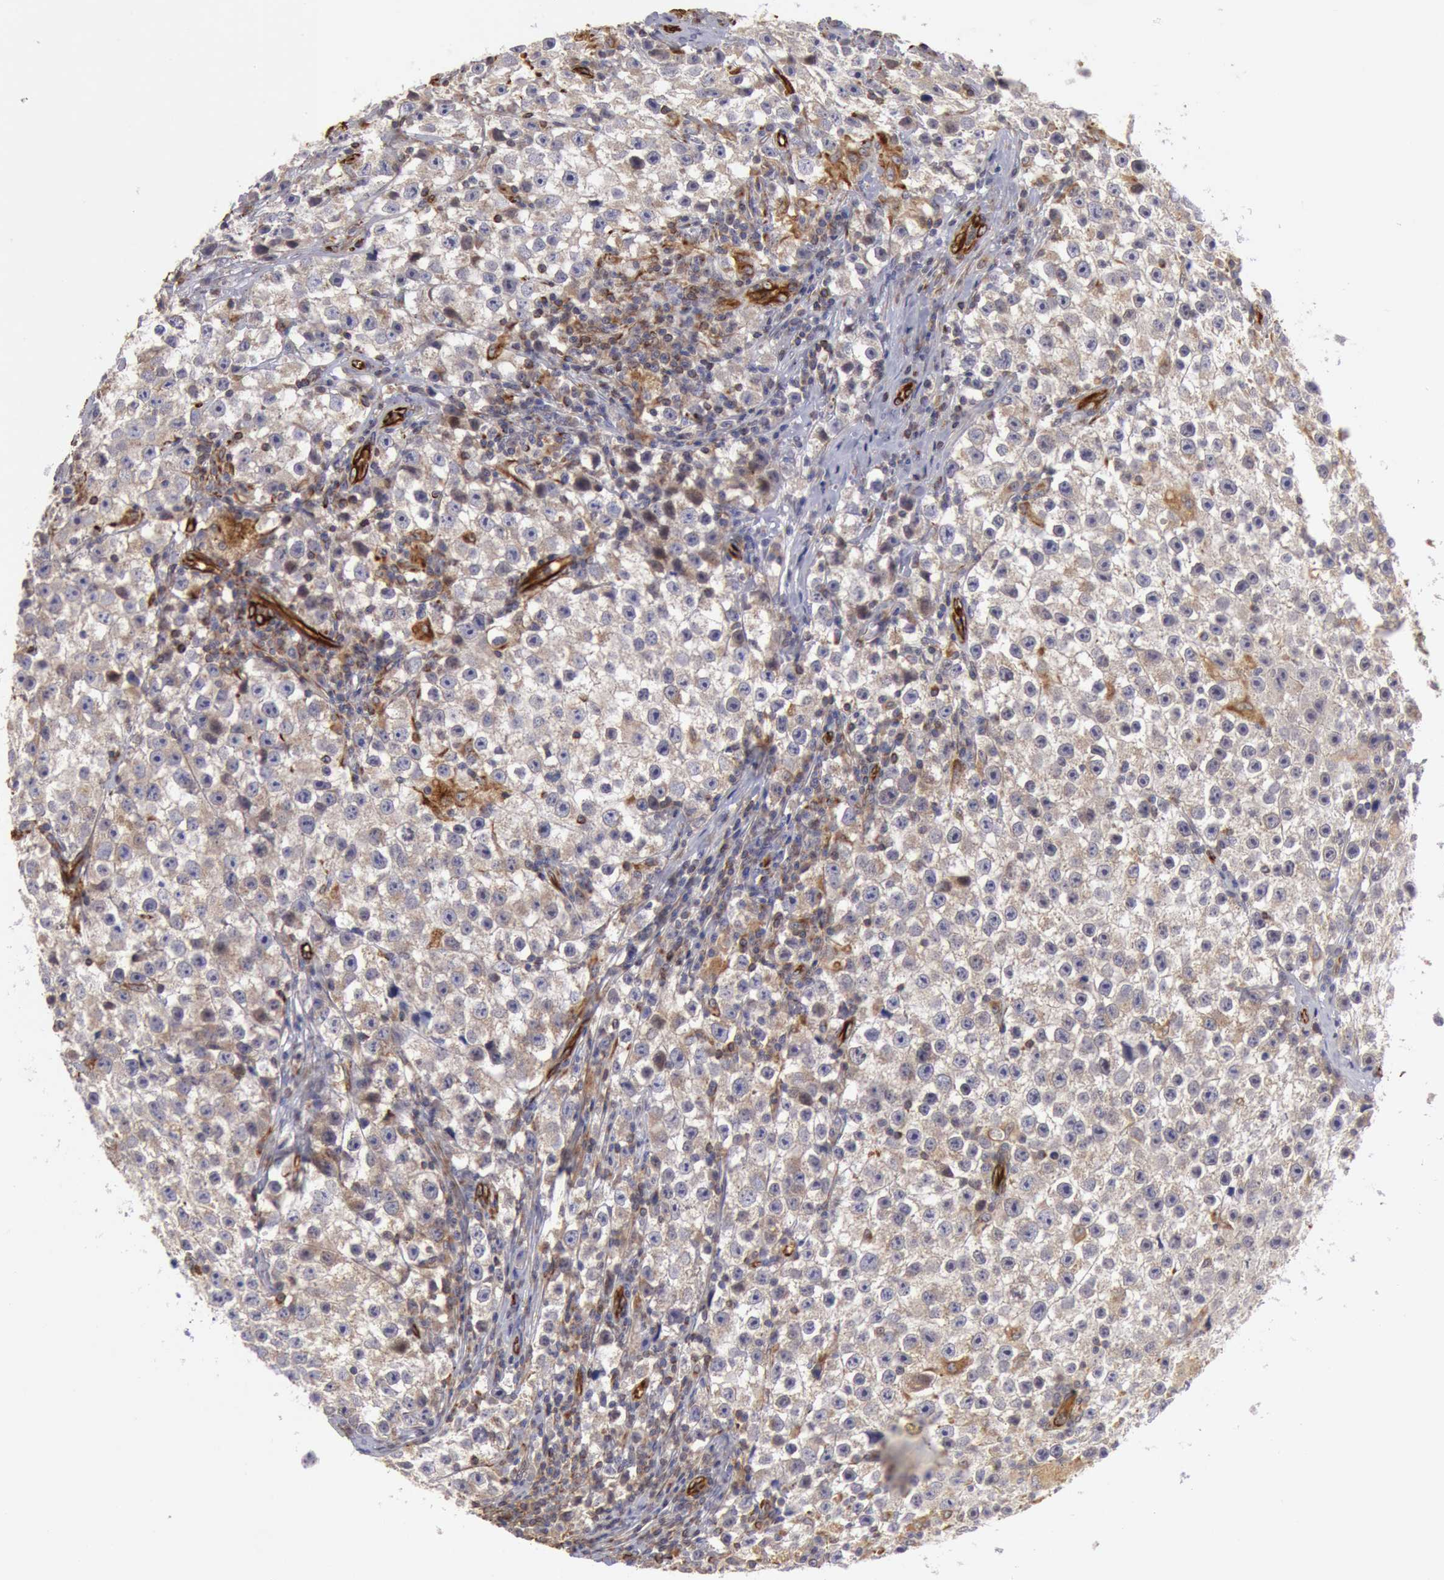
{"staining": {"intensity": "negative", "quantity": "none", "location": "none"}, "tissue": "testis cancer", "cell_type": "Tumor cells", "image_type": "cancer", "snomed": [{"axis": "morphology", "description": "Seminoma, NOS"}, {"axis": "topography", "description": "Testis"}], "caption": "IHC image of human testis cancer (seminoma) stained for a protein (brown), which shows no expression in tumor cells. Nuclei are stained in blue.", "gene": "RNF139", "patient": {"sex": "male", "age": 35}}